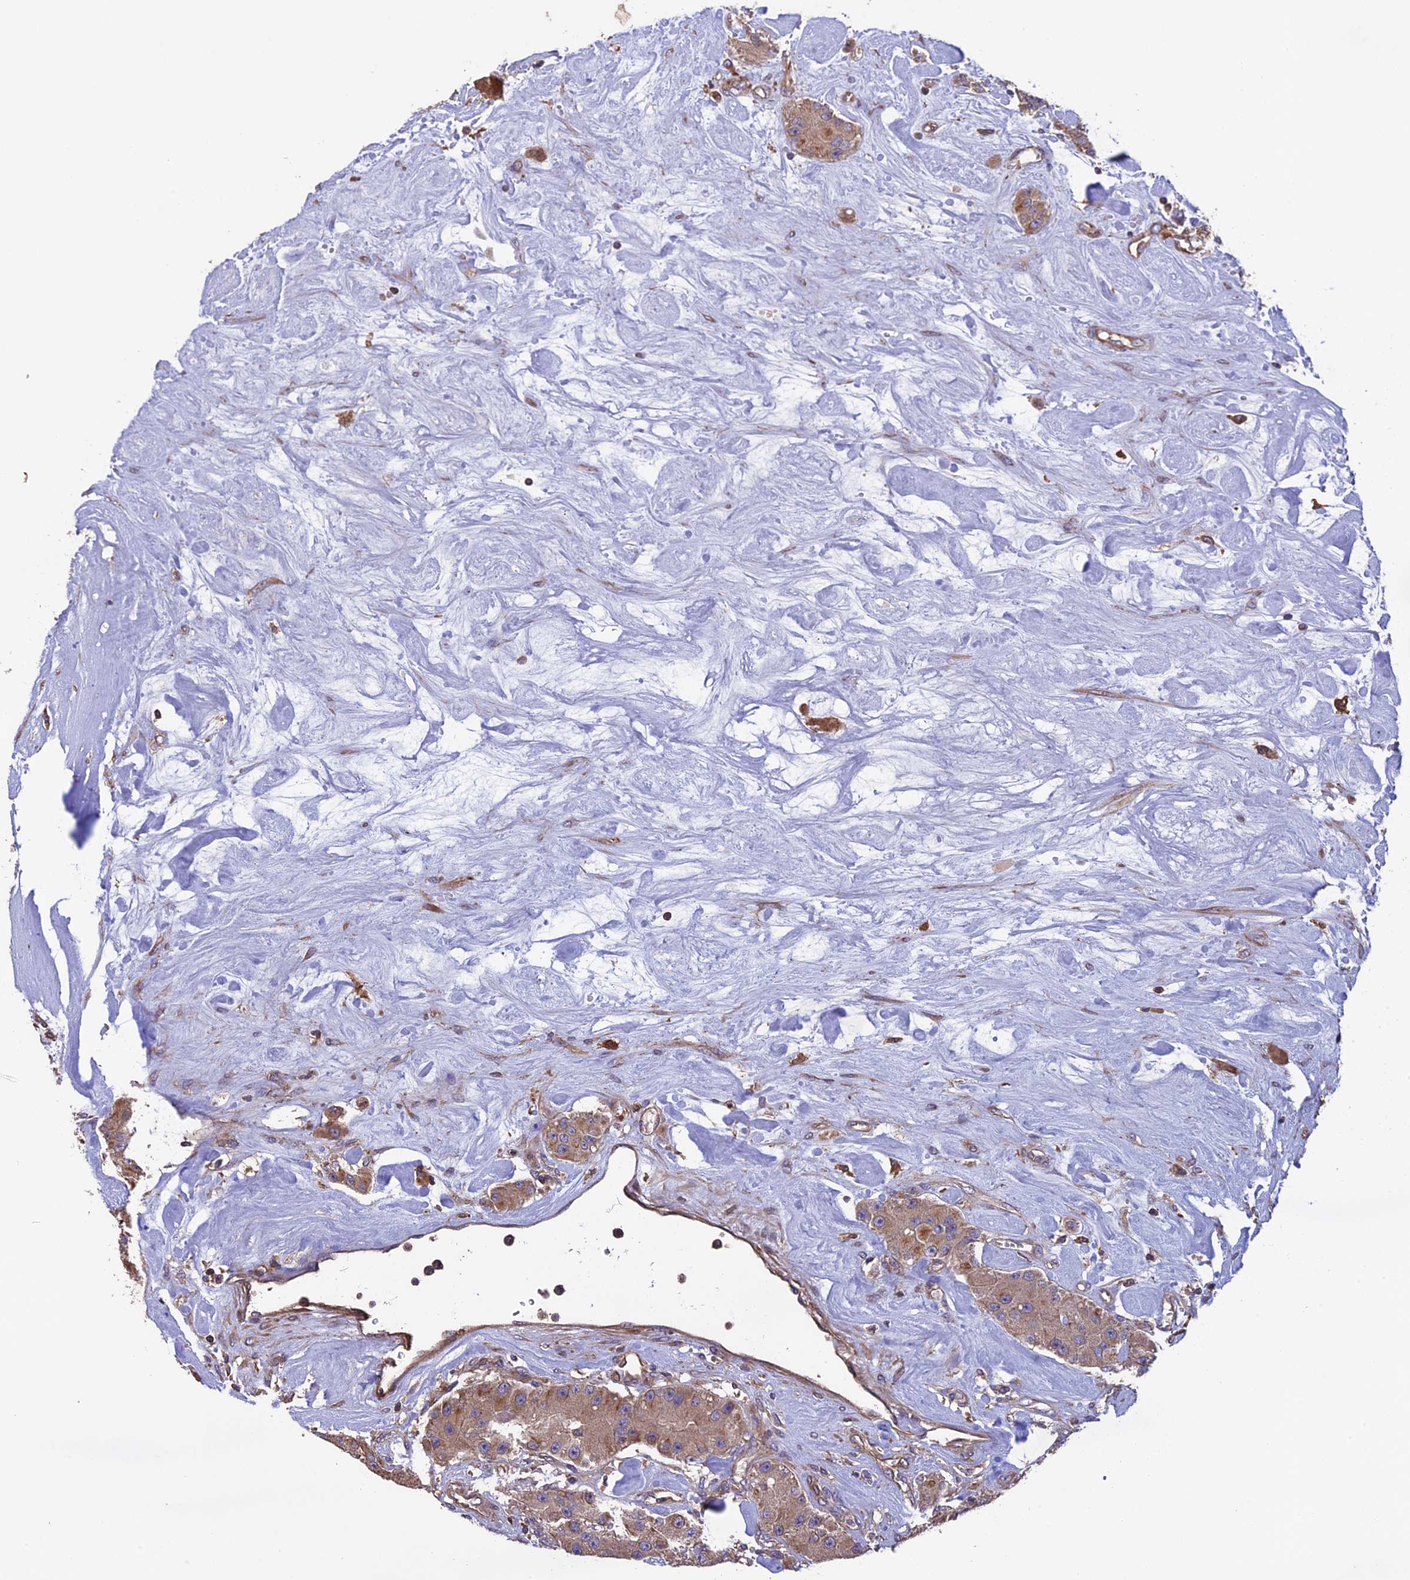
{"staining": {"intensity": "weak", "quantity": ">75%", "location": "cytoplasmic/membranous"}, "tissue": "carcinoid", "cell_type": "Tumor cells", "image_type": "cancer", "snomed": [{"axis": "morphology", "description": "Carcinoid, malignant, NOS"}, {"axis": "topography", "description": "Pancreas"}], "caption": "The image reveals a brown stain indicating the presence of a protein in the cytoplasmic/membranous of tumor cells in carcinoid.", "gene": "GAS8", "patient": {"sex": "male", "age": 41}}